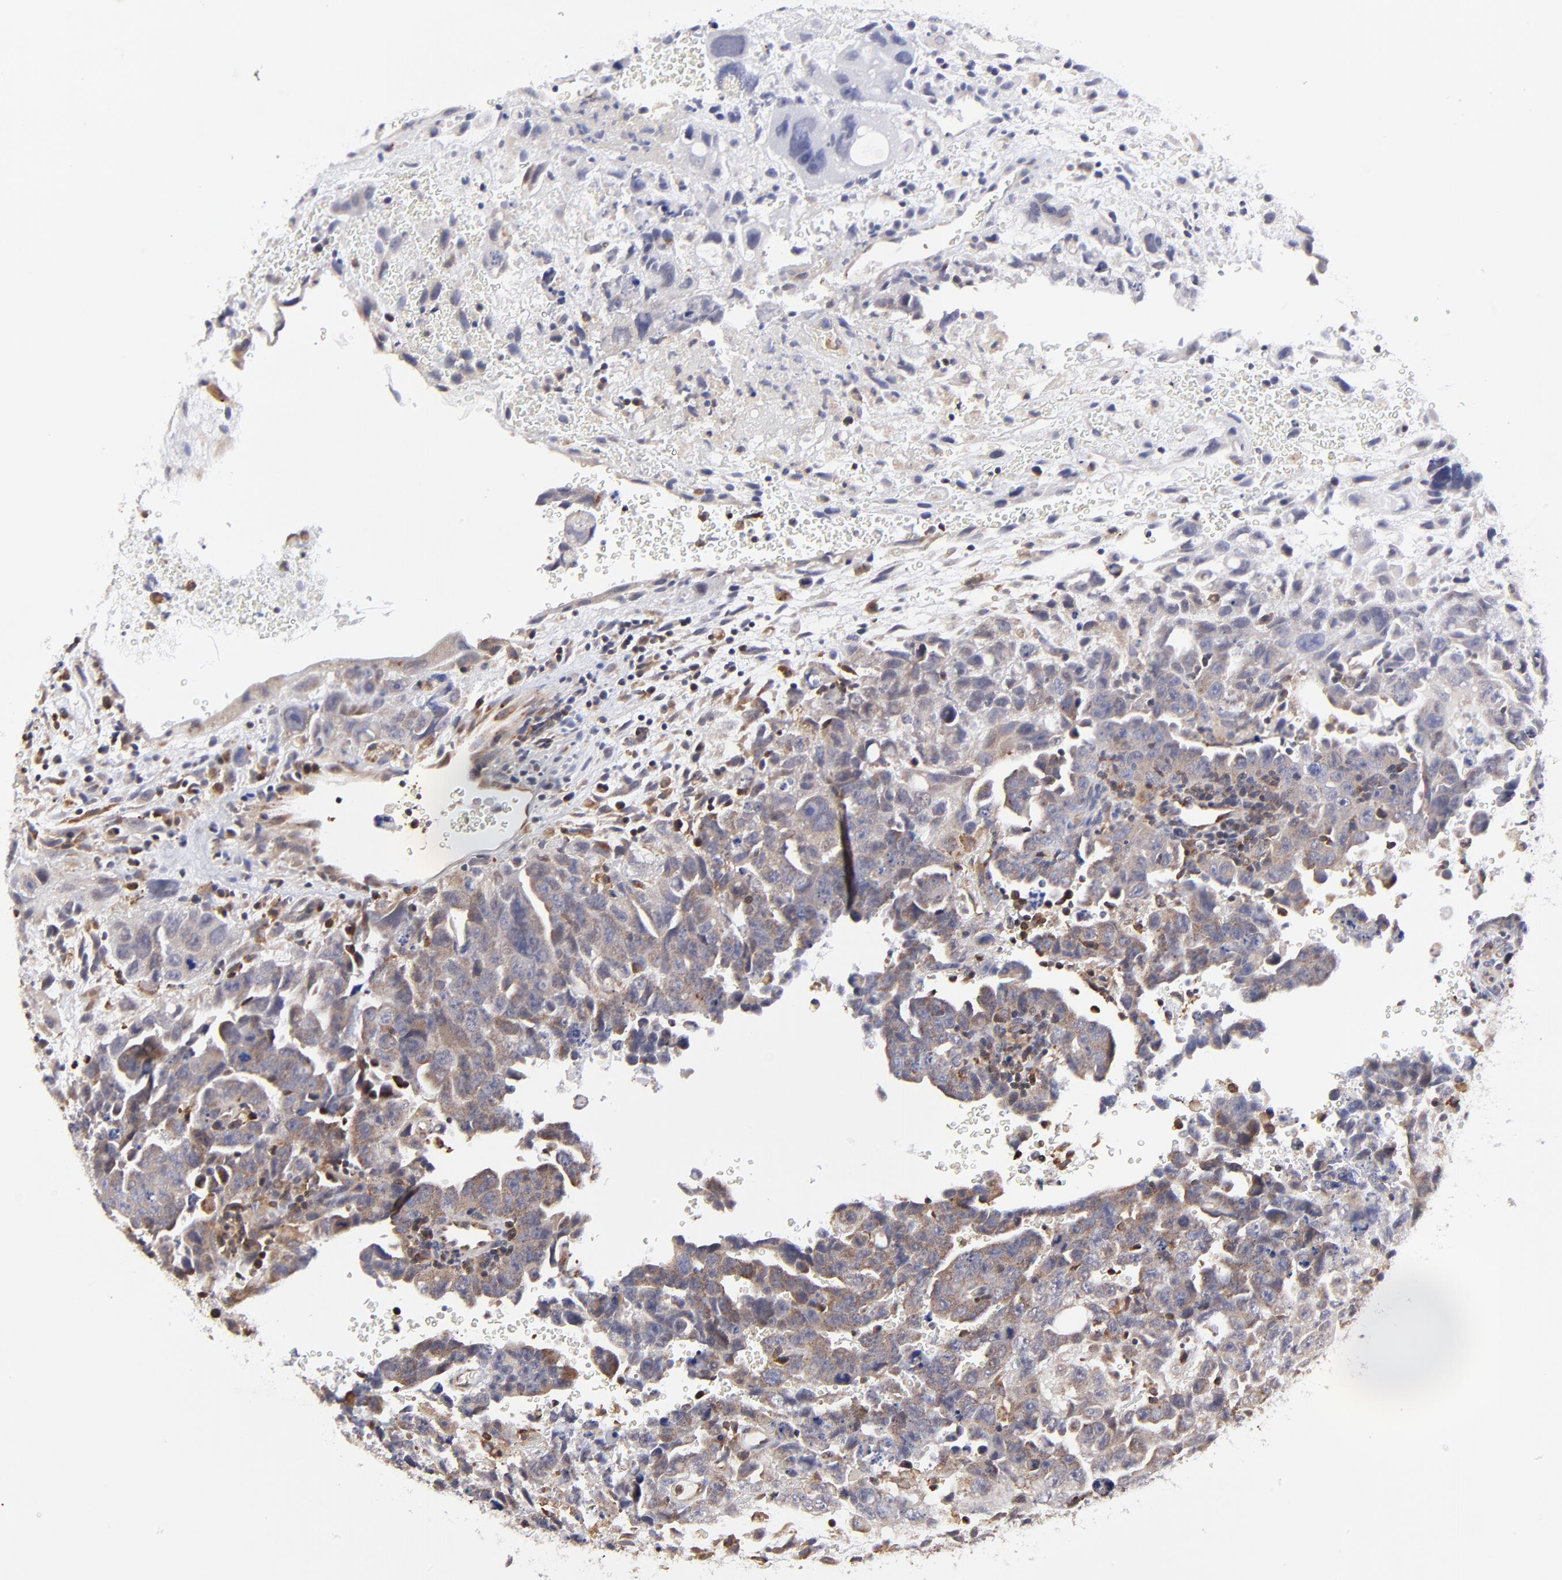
{"staining": {"intensity": "negative", "quantity": "none", "location": "none"}, "tissue": "testis cancer", "cell_type": "Tumor cells", "image_type": "cancer", "snomed": [{"axis": "morphology", "description": "Carcinoma, Embryonal, NOS"}, {"axis": "topography", "description": "Testis"}], "caption": "Immunohistochemistry image of neoplastic tissue: human testis cancer stained with DAB displays no significant protein expression in tumor cells.", "gene": "MAP2K7", "patient": {"sex": "male", "age": 28}}